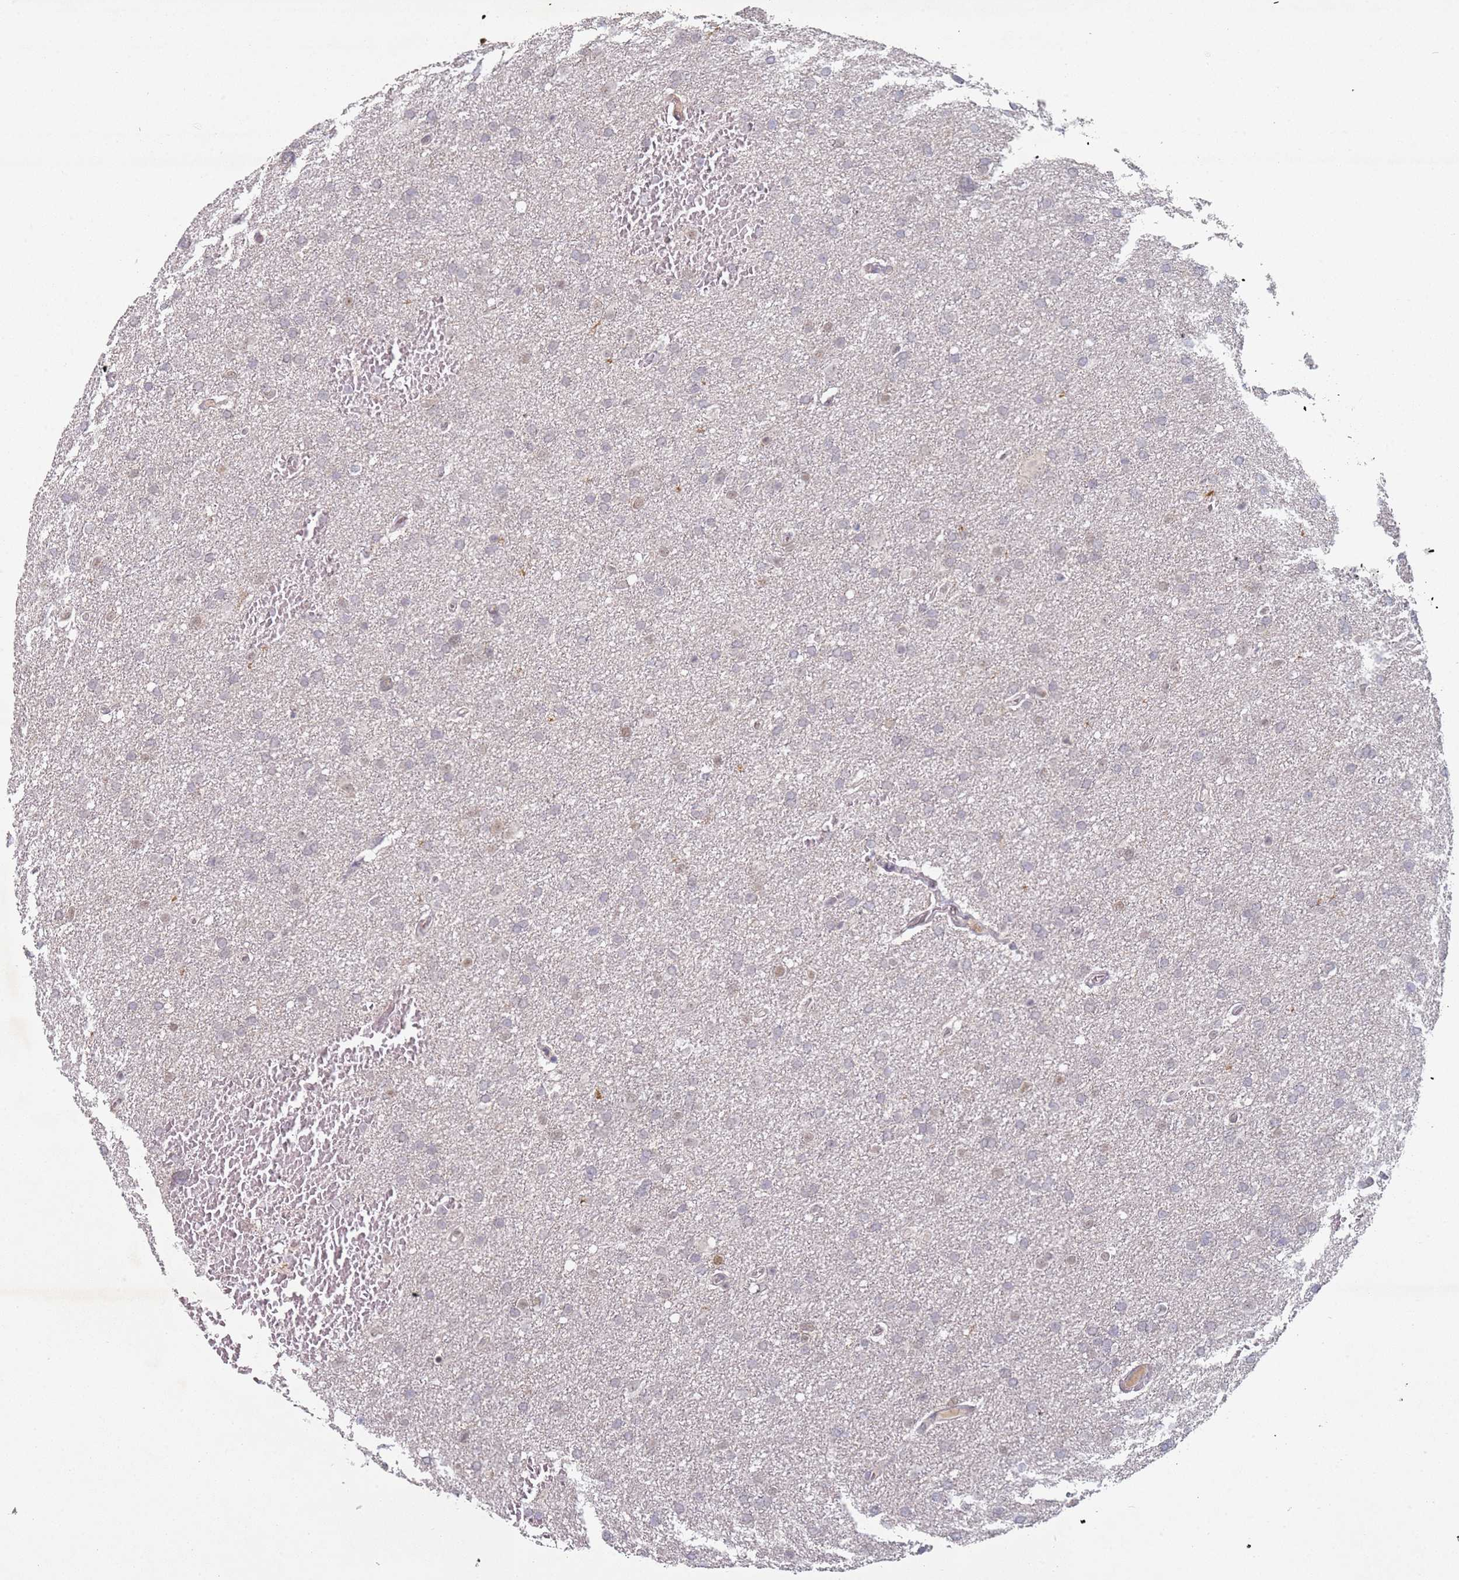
{"staining": {"intensity": "weak", "quantity": "<25%", "location": "nuclear"}, "tissue": "glioma", "cell_type": "Tumor cells", "image_type": "cancer", "snomed": [{"axis": "morphology", "description": "Glioma, malignant, High grade"}, {"axis": "topography", "description": "Cerebral cortex"}], "caption": "An IHC image of glioma is shown. There is no staining in tumor cells of glioma.", "gene": "ATF6B", "patient": {"sex": "female", "age": 36}}